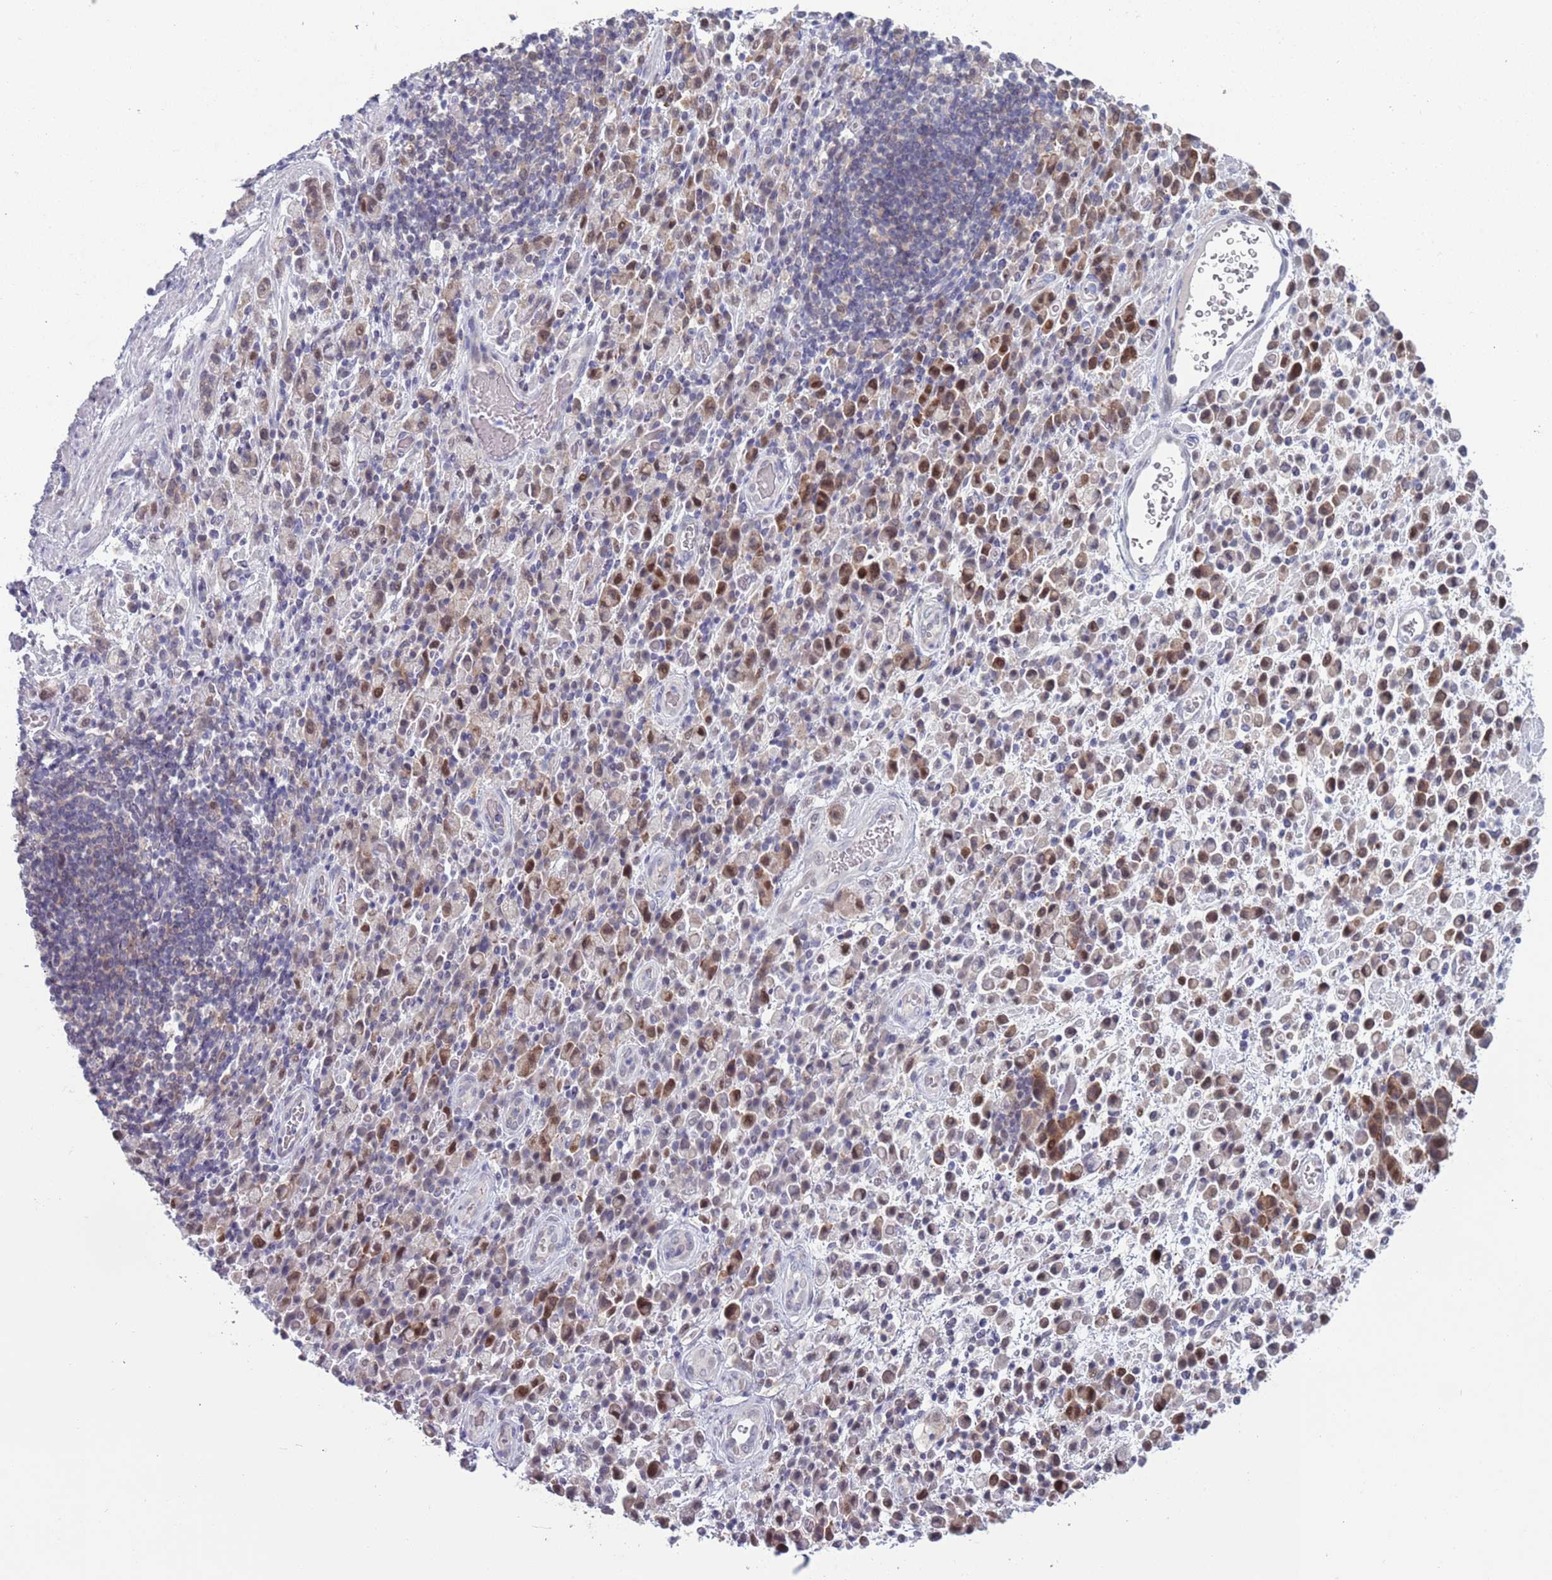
{"staining": {"intensity": "moderate", "quantity": "25%-75%", "location": "cytoplasmic/membranous,nuclear"}, "tissue": "stomach cancer", "cell_type": "Tumor cells", "image_type": "cancer", "snomed": [{"axis": "morphology", "description": "Adenocarcinoma, NOS"}, {"axis": "topography", "description": "Stomach"}], "caption": "Protein staining displays moderate cytoplasmic/membranous and nuclear expression in about 25%-75% of tumor cells in stomach adenocarcinoma. (IHC, brightfield microscopy, high magnification).", "gene": "CLNS1A", "patient": {"sex": "male", "age": 77}}